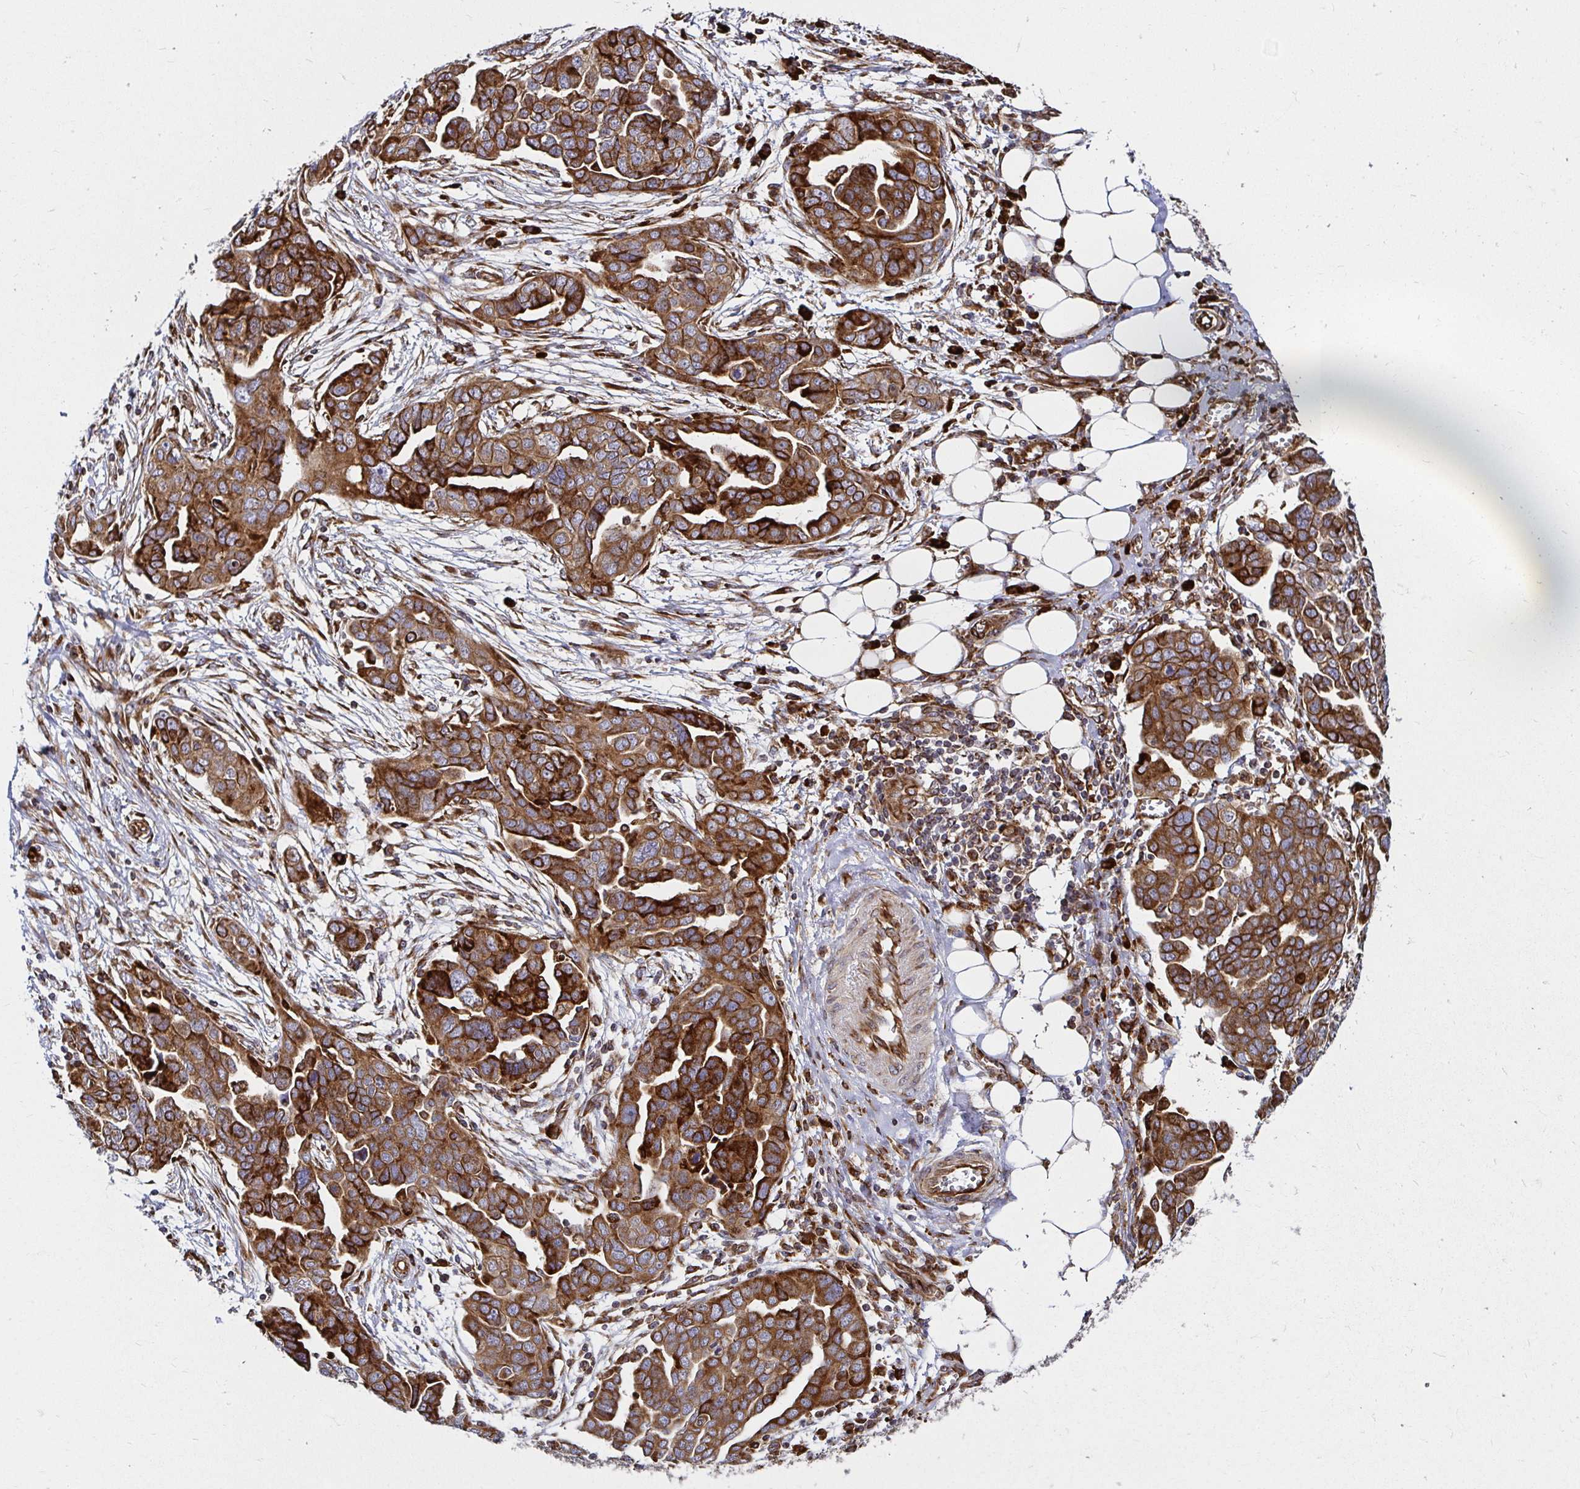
{"staining": {"intensity": "strong", "quantity": ">75%", "location": "cytoplasmic/membranous"}, "tissue": "ovarian cancer", "cell_type": "Tumor cells", "image_type": "cancer", "snomed": [{"axis": "morphology", "description": "Cystadenocarcinoma, serous, NOS"}, {"axis": "topography", "description": "Ovary"}], "caption": "An immunohistochemistry (IHC) photomicrograph of tumor tissue is shown. Protein staining in brown shows strong cytoplasmic/membranous positivity in ovarian serous cystadenocarcinoma within tumor cells.", "gene": "SMYD3", "patient": {"sex": "female", "age": 59}}